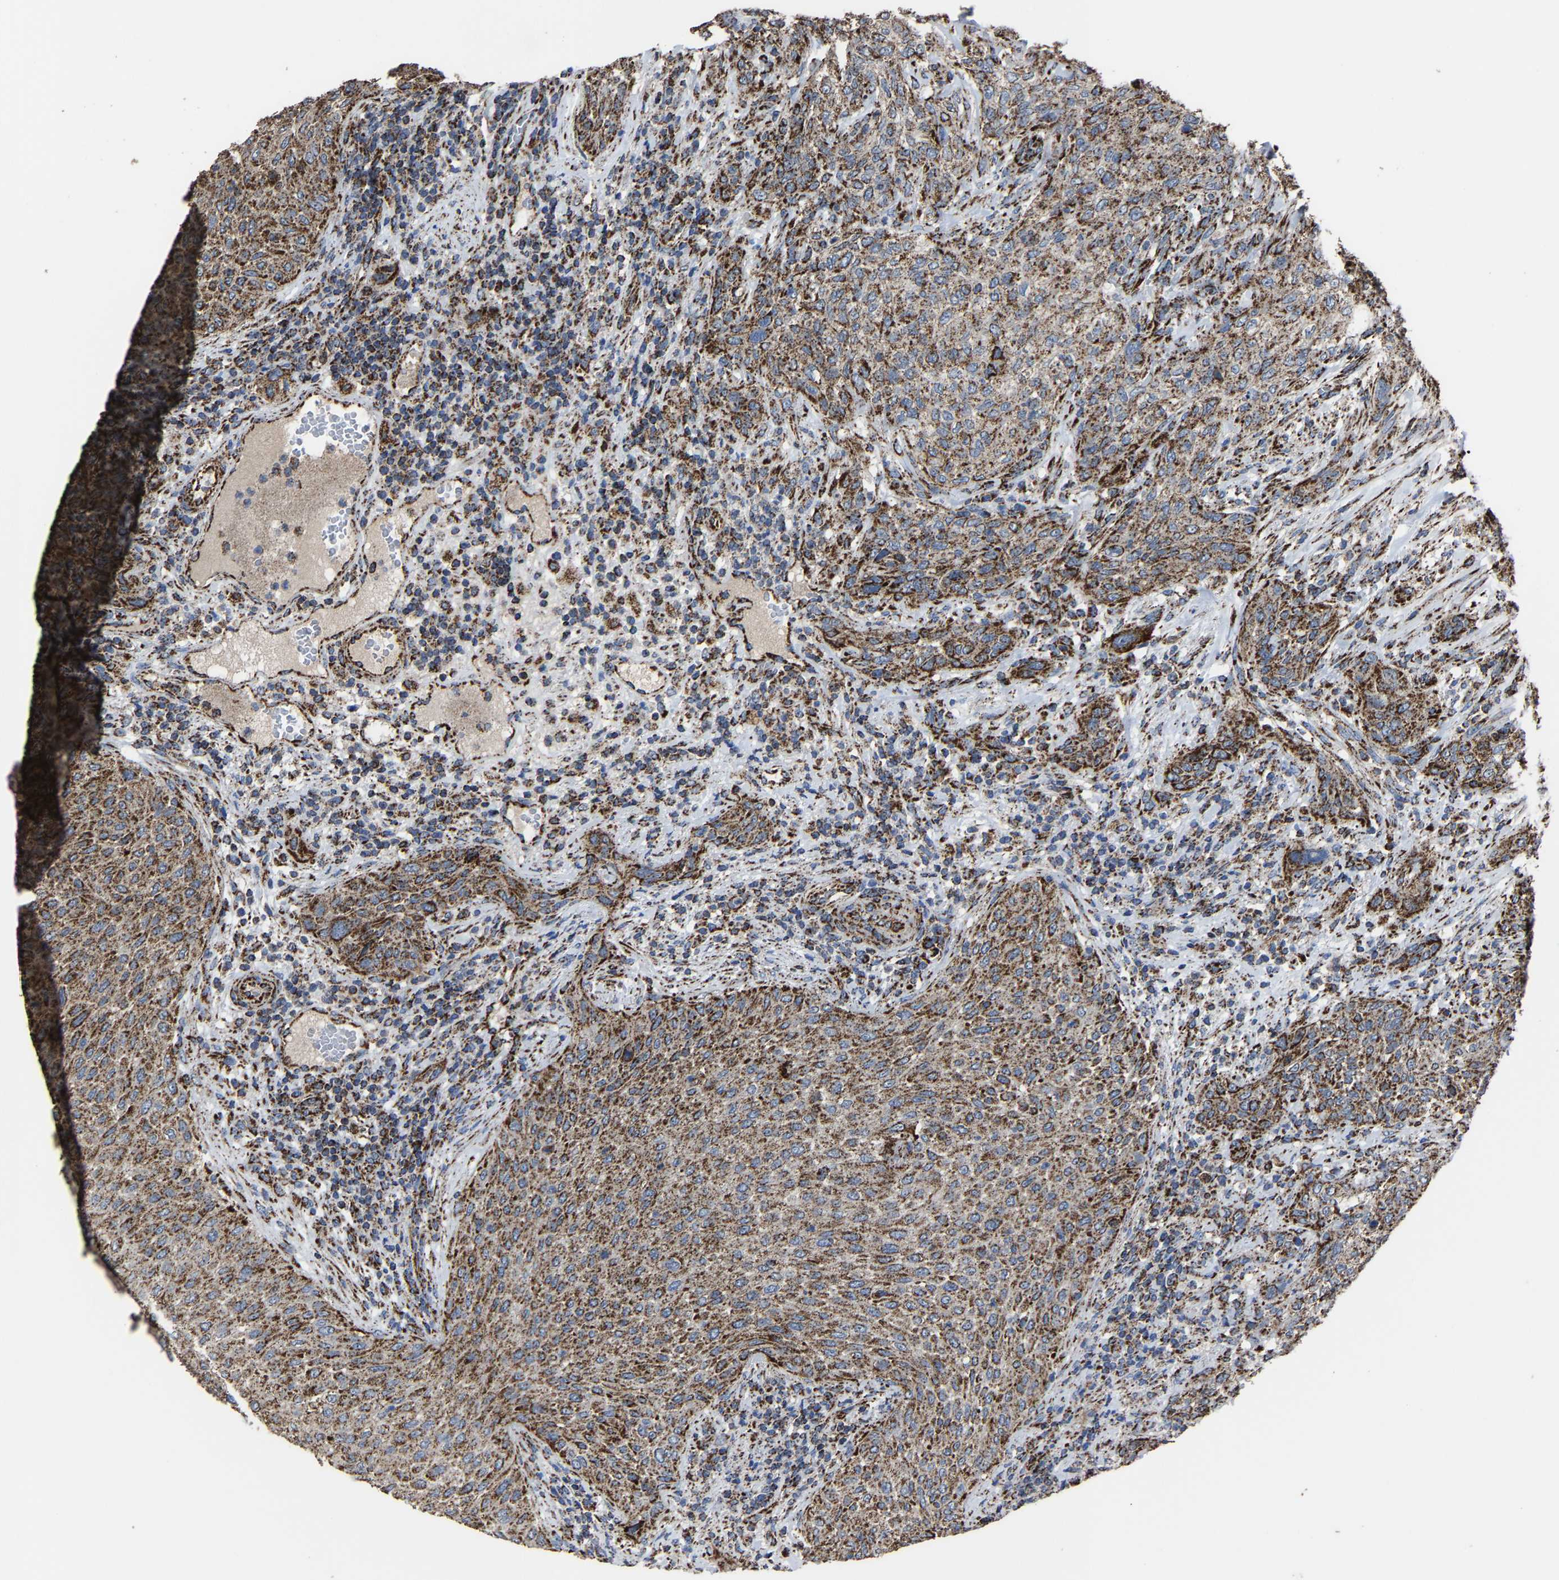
{"staining": {"intensity": "strong", "quantity": ">75%", "location": "cytoplasmic/membranous"}, "tissue": "urothelial cancer", "cell_type": "Tumor cells", "image_type": "cancer", "snomed": [{"axis": "morphology", "description": "Urothelial carcinoma, Low grade"}, {"axis": "morphology", "description": "Urothelial carcinoma, High grade"}, {"axis": "topography", "description": "Urinary bladder"}], "caption": "Strong cytoplasmic/membranous protein expression is identified in approximately >75% of tumor cells in urothelial carcinoma (low-grade). (DAB (3,3'-diaminobenzidine) = brown stain, brightfield microscopy at high magnification).", "gene": "NDUFV3", "patient": {"sex": "male", "age": 35}}